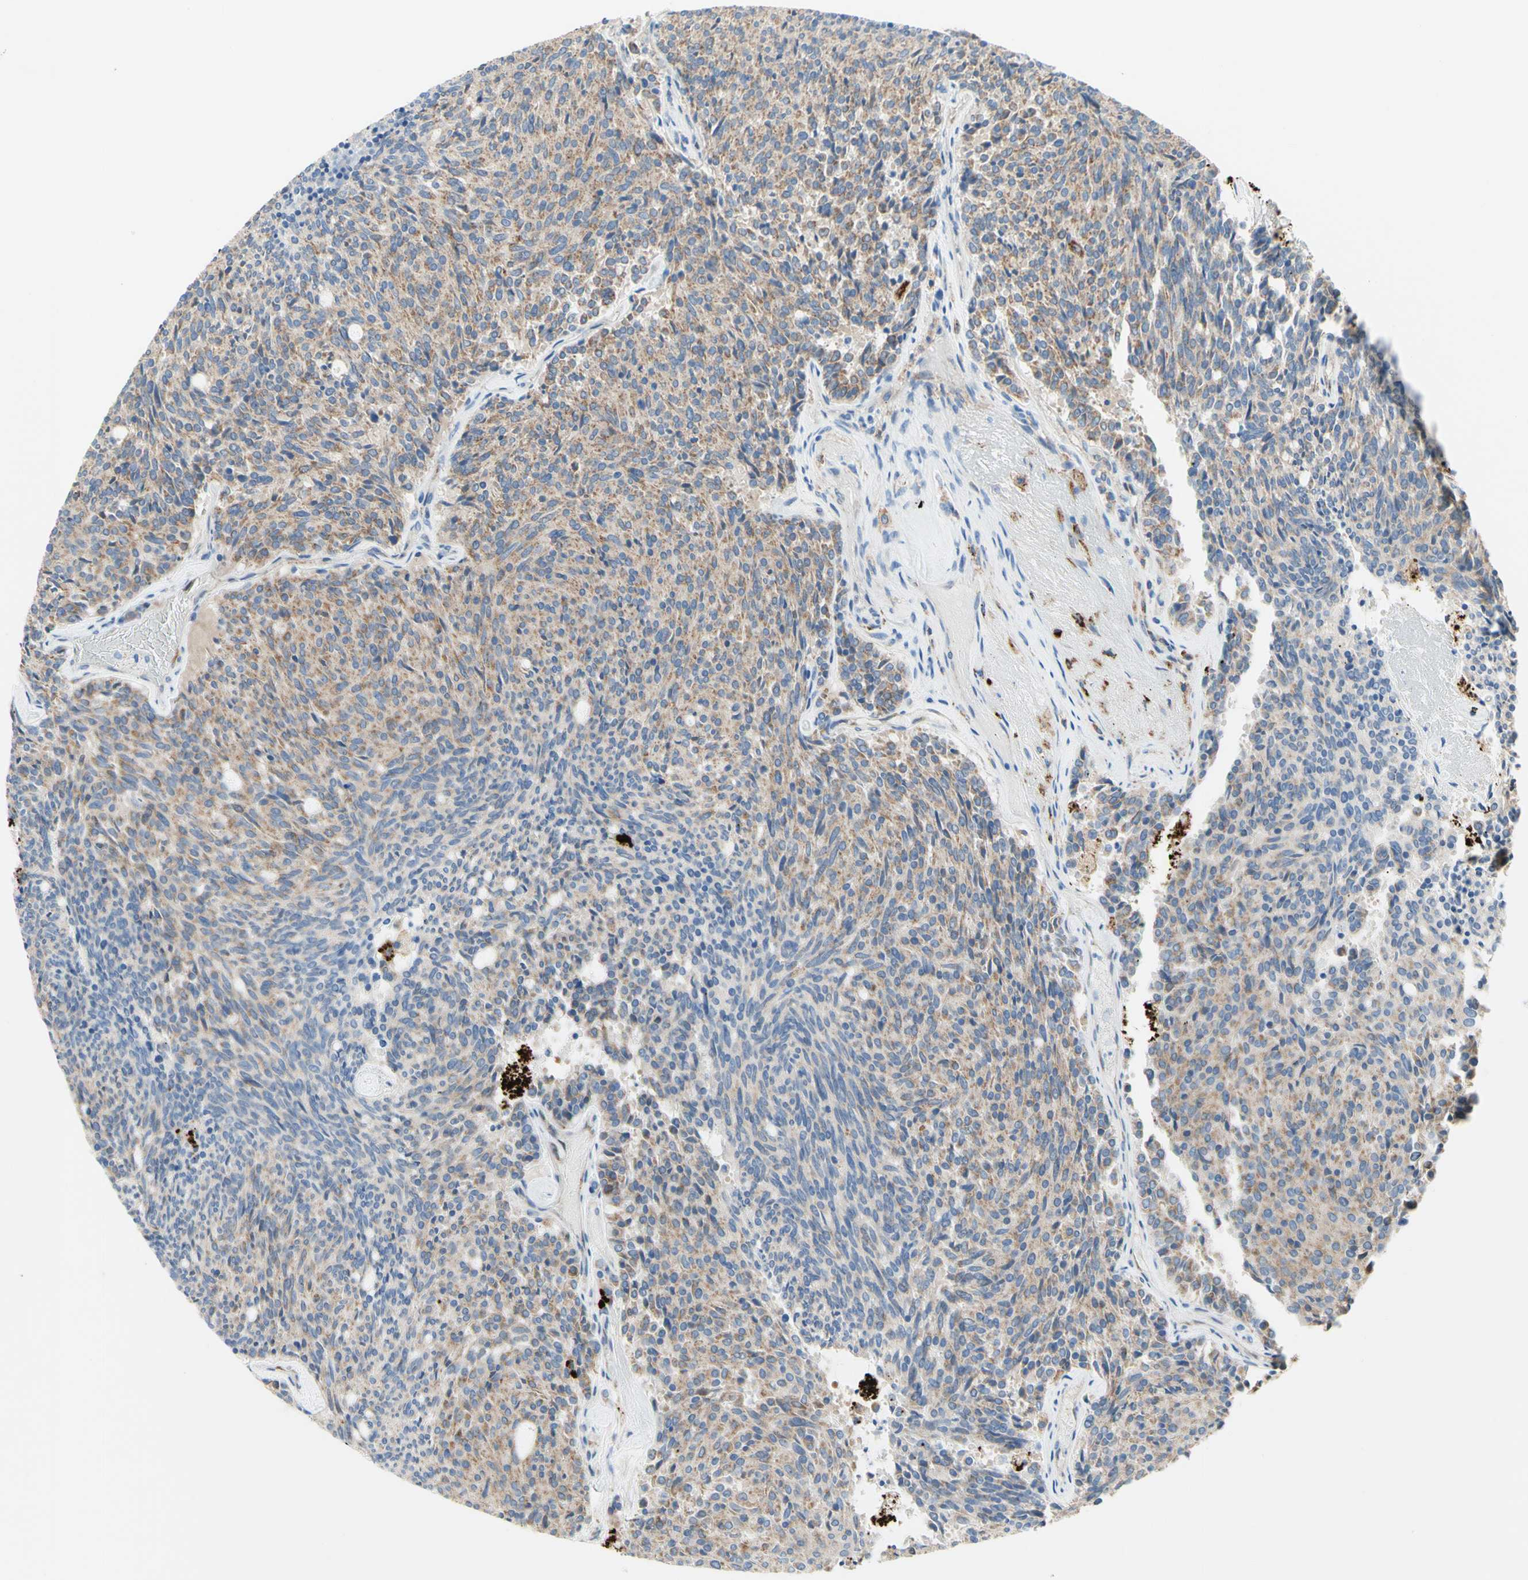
{"staining": {"intensity": "moderate", "quantity": ">75%", "location": "cytoplasmic/membranous"}, "tissue": "carcinoid", "cell_type": "Tumor cells", "image_type": "cancer", "snomed": [{"axis": "morphology", "description": "Carcinoid, malignant, NOS"}, {"axis": "topography", "description": "Pancreas"}], "caption": "Protein analysis of carcinoid tissue reveals moderate cytoplasmic/membranous staining in approximately >75% of tumor cells.", "gene": "URB2", "patient": {"sex": "female", "age": 54}}